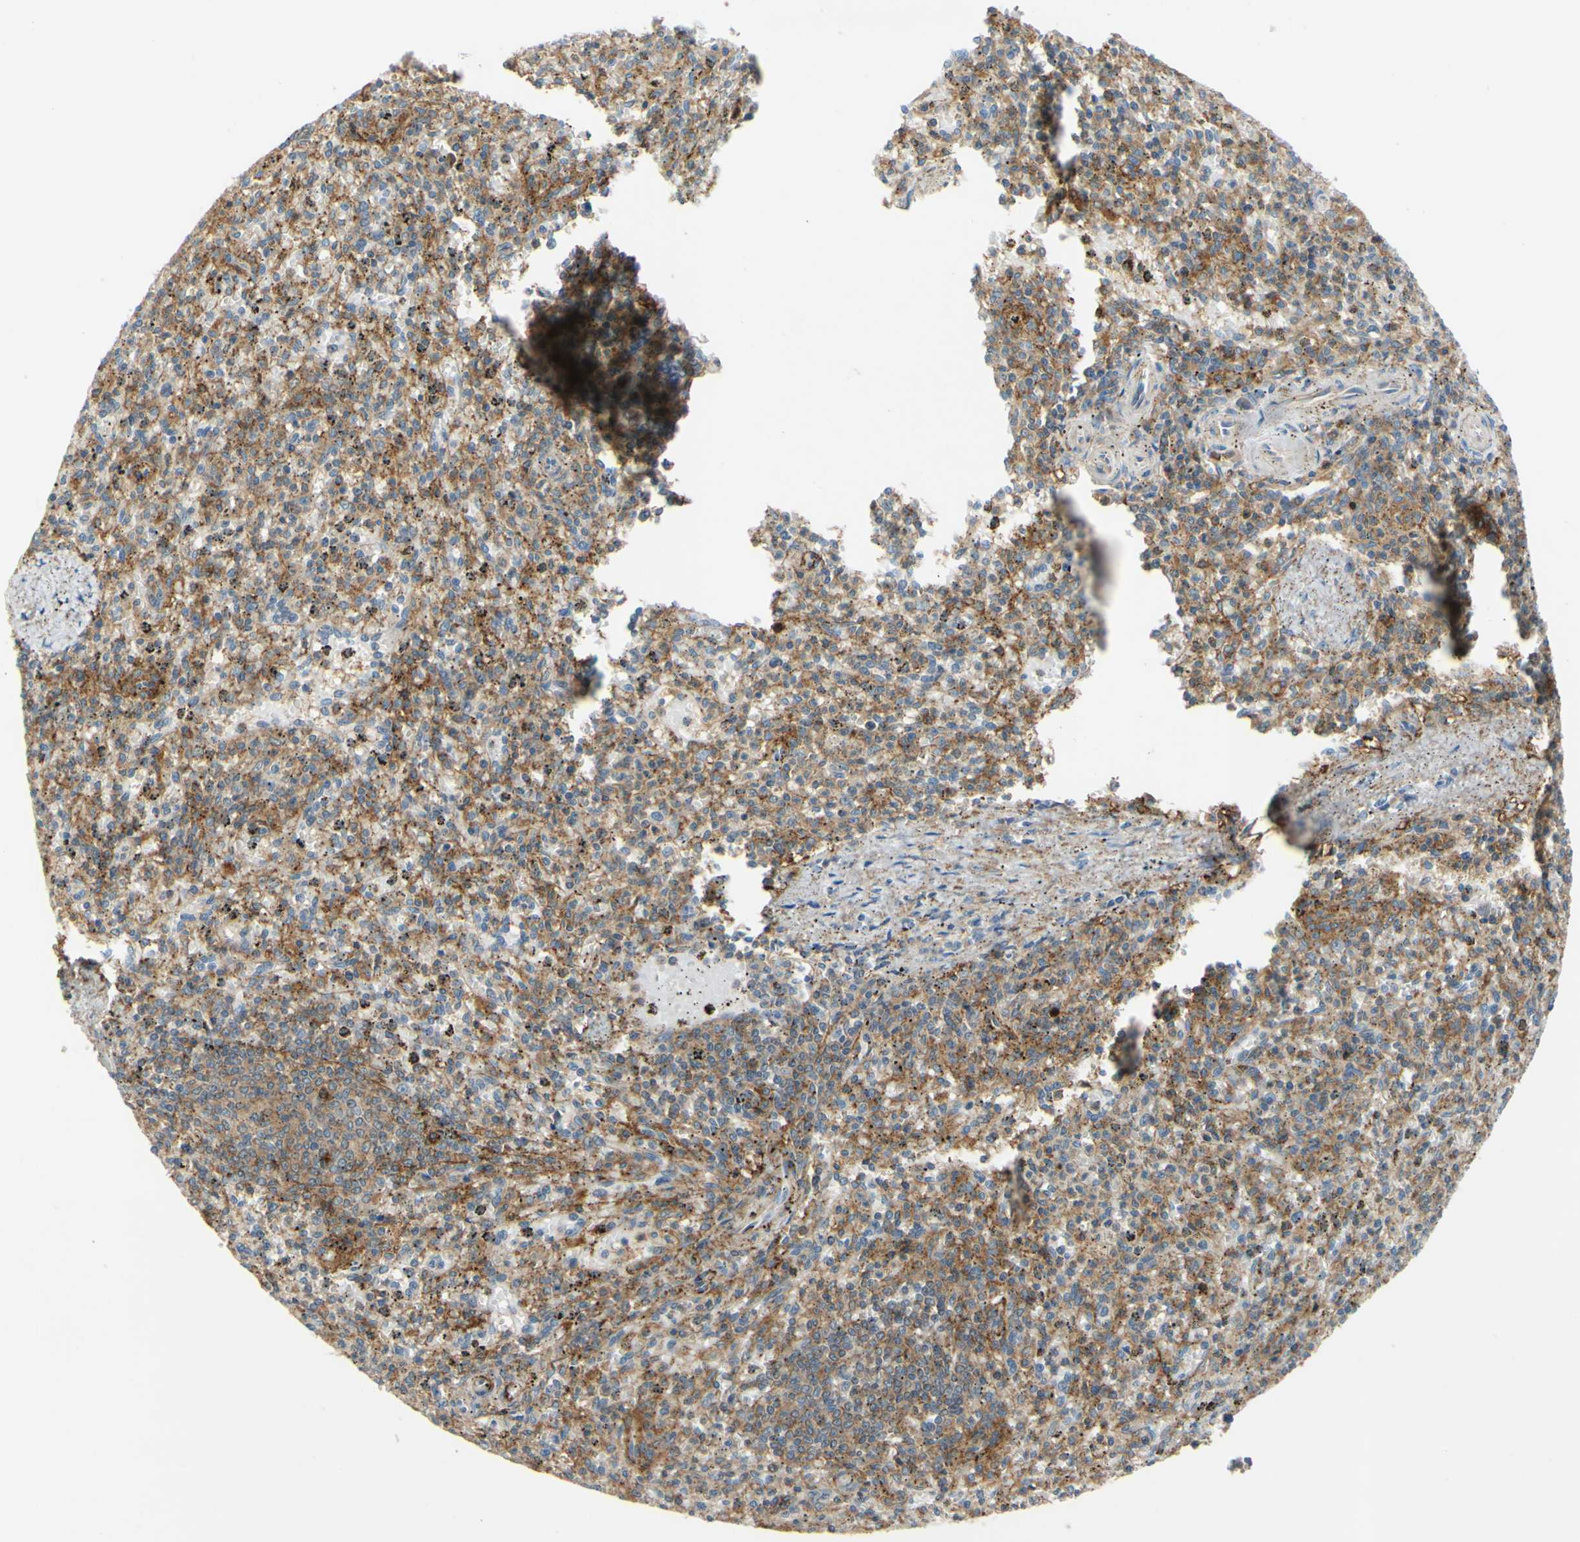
{"staining": {"intensity": "moderate", "quantity": "25%-75%", "location": "cytoplasmic/membranous"}, "tissue": "spleen", "cell_type": "Cells in red pulp", "image_type": "normal", "snomed": [{"axis": "morphology", "description": "Normal tissue, NOS"}, {"axis": "topography", "description": "Spleen"}], "caption": "IHC image of normal spleen stained for a protein (brown), which shows medium levels of moderate cytoplasmic/membranous staining in about 25%-75% of cells in red pulp.", "gene": "POR", "patient": {"sex": "male", "age": 72}}